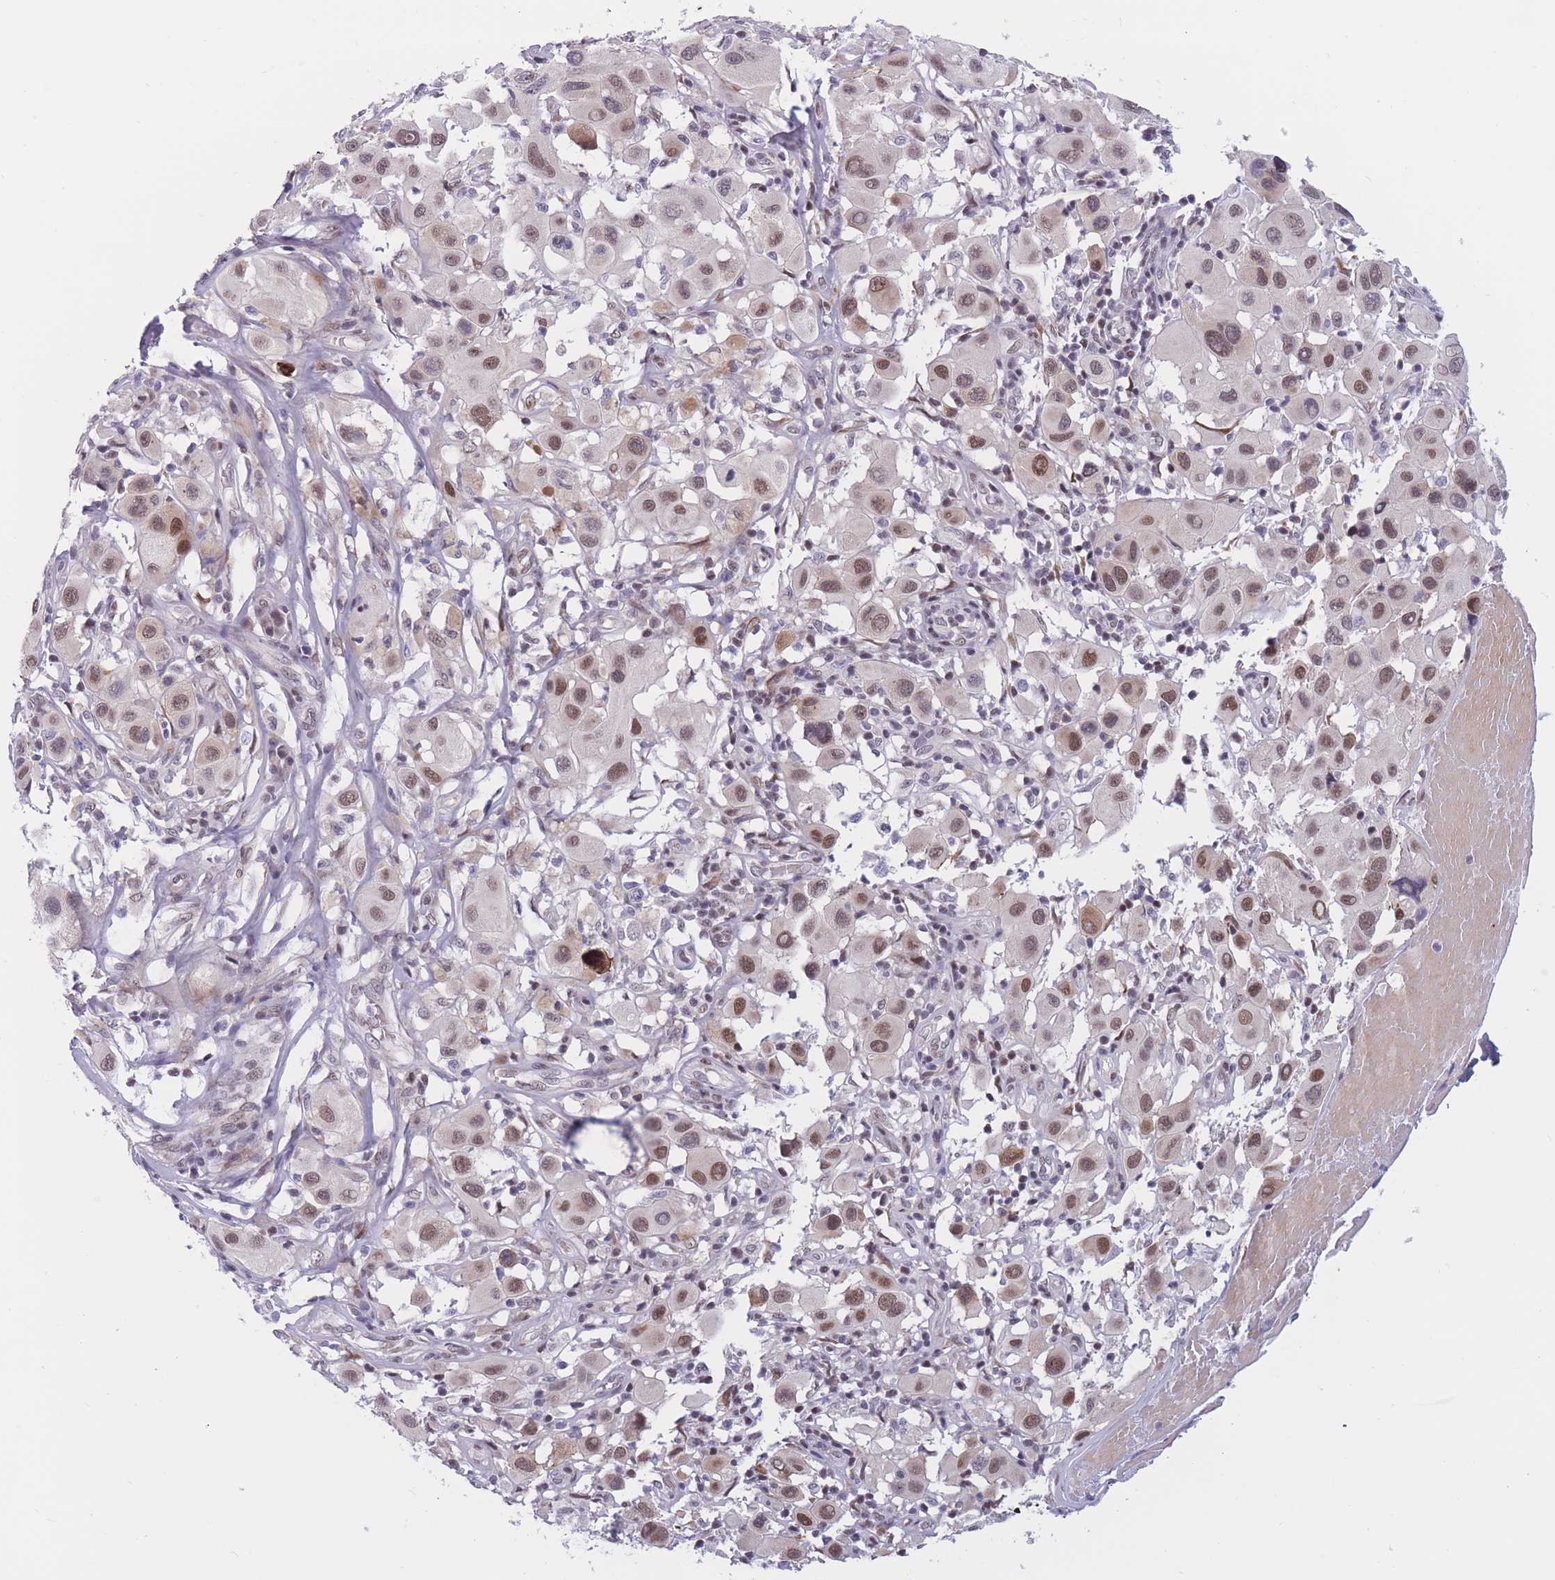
{"staining": {"intensity": "moderate", "quantity": ">75%", "location": "nuclear"}, "tissue": "melanoma", "cell_type": "Tumor cells", "image_type": "cancer", "snomed": [{"axis": "morphology", "description": "Malignant melanoma, Metastatic site"}, {"axis": "topography", "description": "Skin"}], "caption": "A photomicrograph showing moderate nuclear expression in about >75% of tumor cells in malignant melanoma (metastatic site), as visualized by brown immunohistochemical staining.", "gene": "BCL9L", "patient": {"sex": "male", "age": 41}}